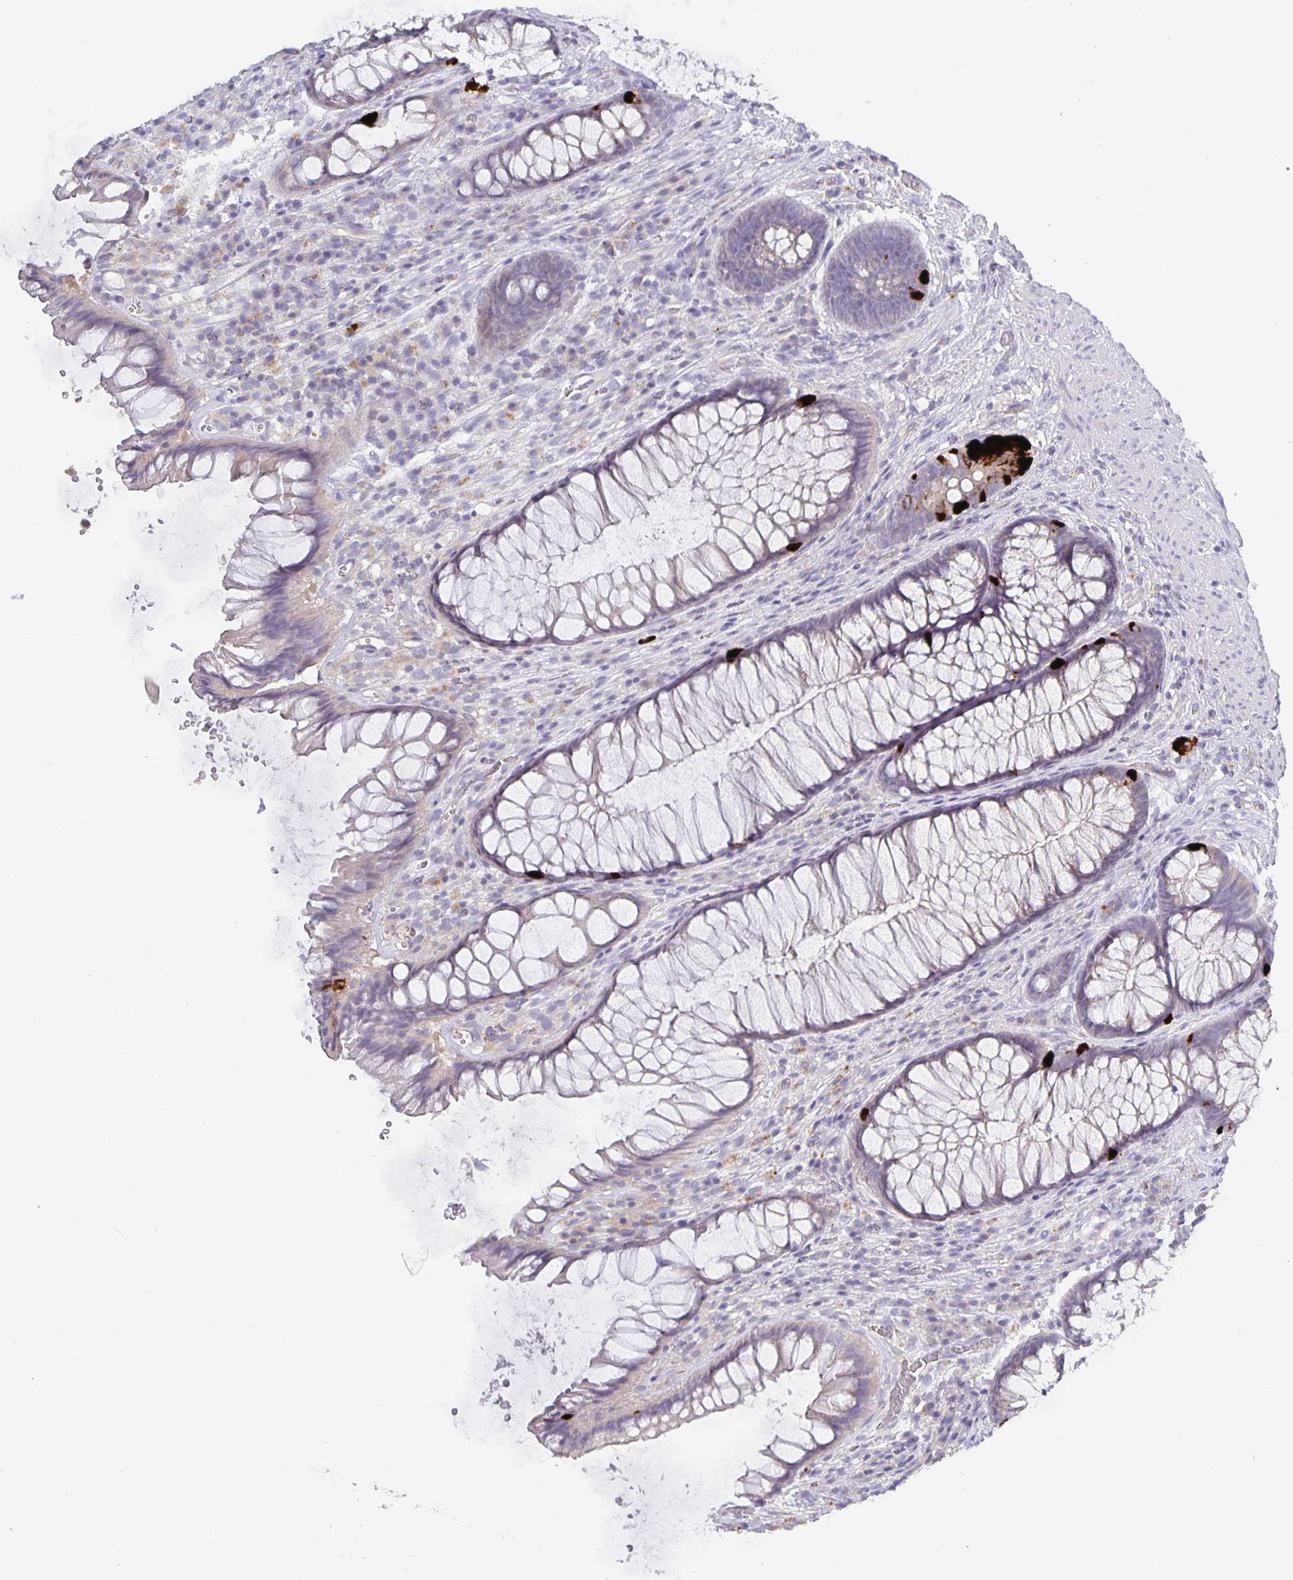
{"staining": {"intensity": "strong", "quantity": "<25%", "location": "cytoplasmic/membranous"}, "tissue": "rectum", "cell_type": "Glandular cells", "image_type": "normal", "snomed": [{"axis": "morphology", "description": "Normal tissue, NOS"}, {"axis": "topography", "description": "Rectum"}], "caption": "Immunohistochemical staining of benign human rectum displays strong cytoplasmic/membranous protein staining in approximately <25% of glandular cells. (brown staining indicates protein expression, while blue staining denotes nuclei).", "gene": "GDF15", "patient": {"sex": "male", "age": 53}}